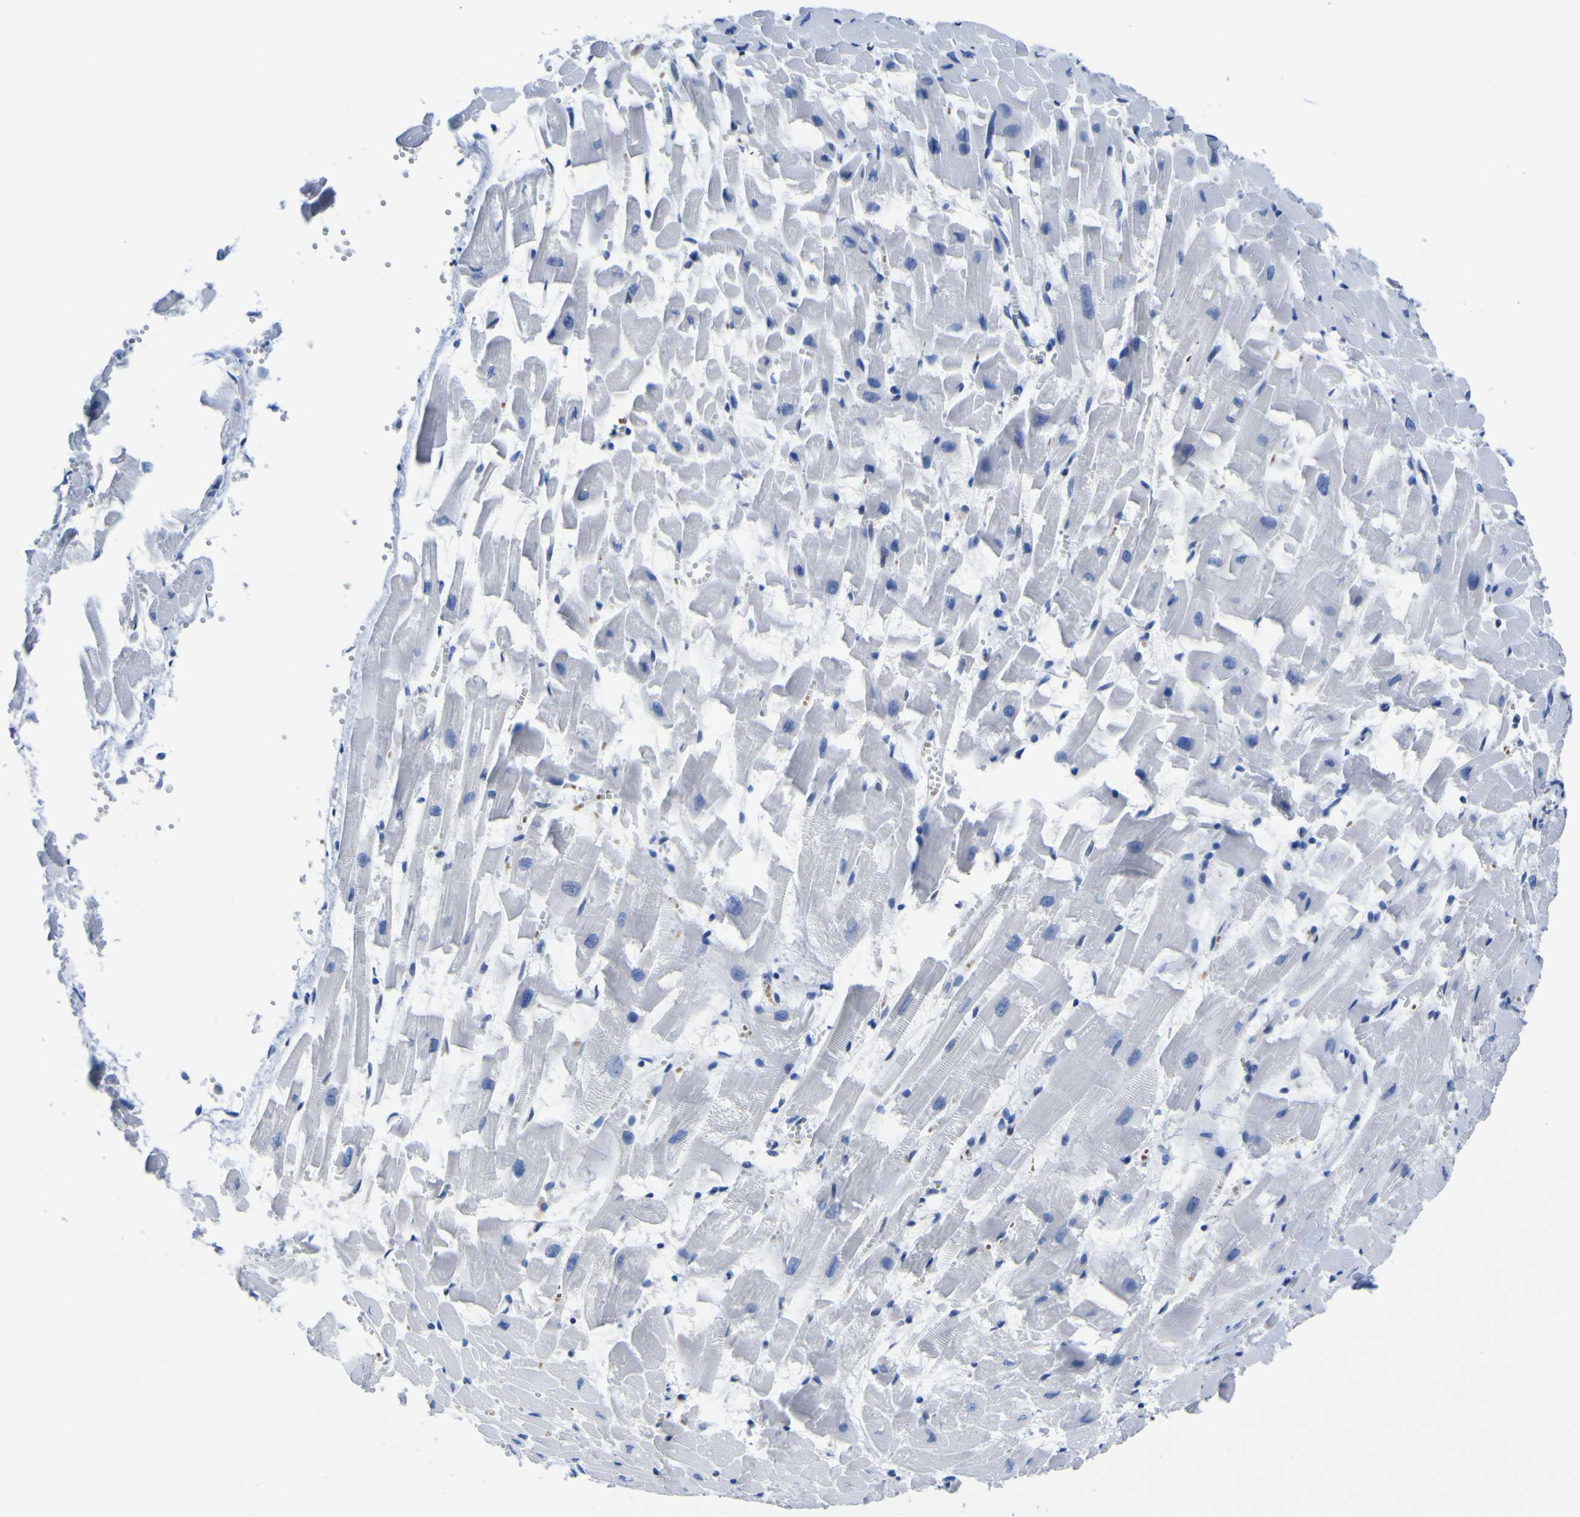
{"staining": {"intensity": "negative", "quantity": "none", "location": "none"}, "tissue": "heart muscle", "cell_type": "Cardiomyocytes", "image_type": "normal", "snomed": [{"axis": "morphology", "description": "Normal tissue, NOS"}, {"axis": "topography", "description": "Heart"}], "caption": "A micrograph of human heart muscle is negative for staining in cardiomyocytes. Nuclei are stained in blue.", "gene": "DACH1", "patient": {"sex": "female", "age": 19}}